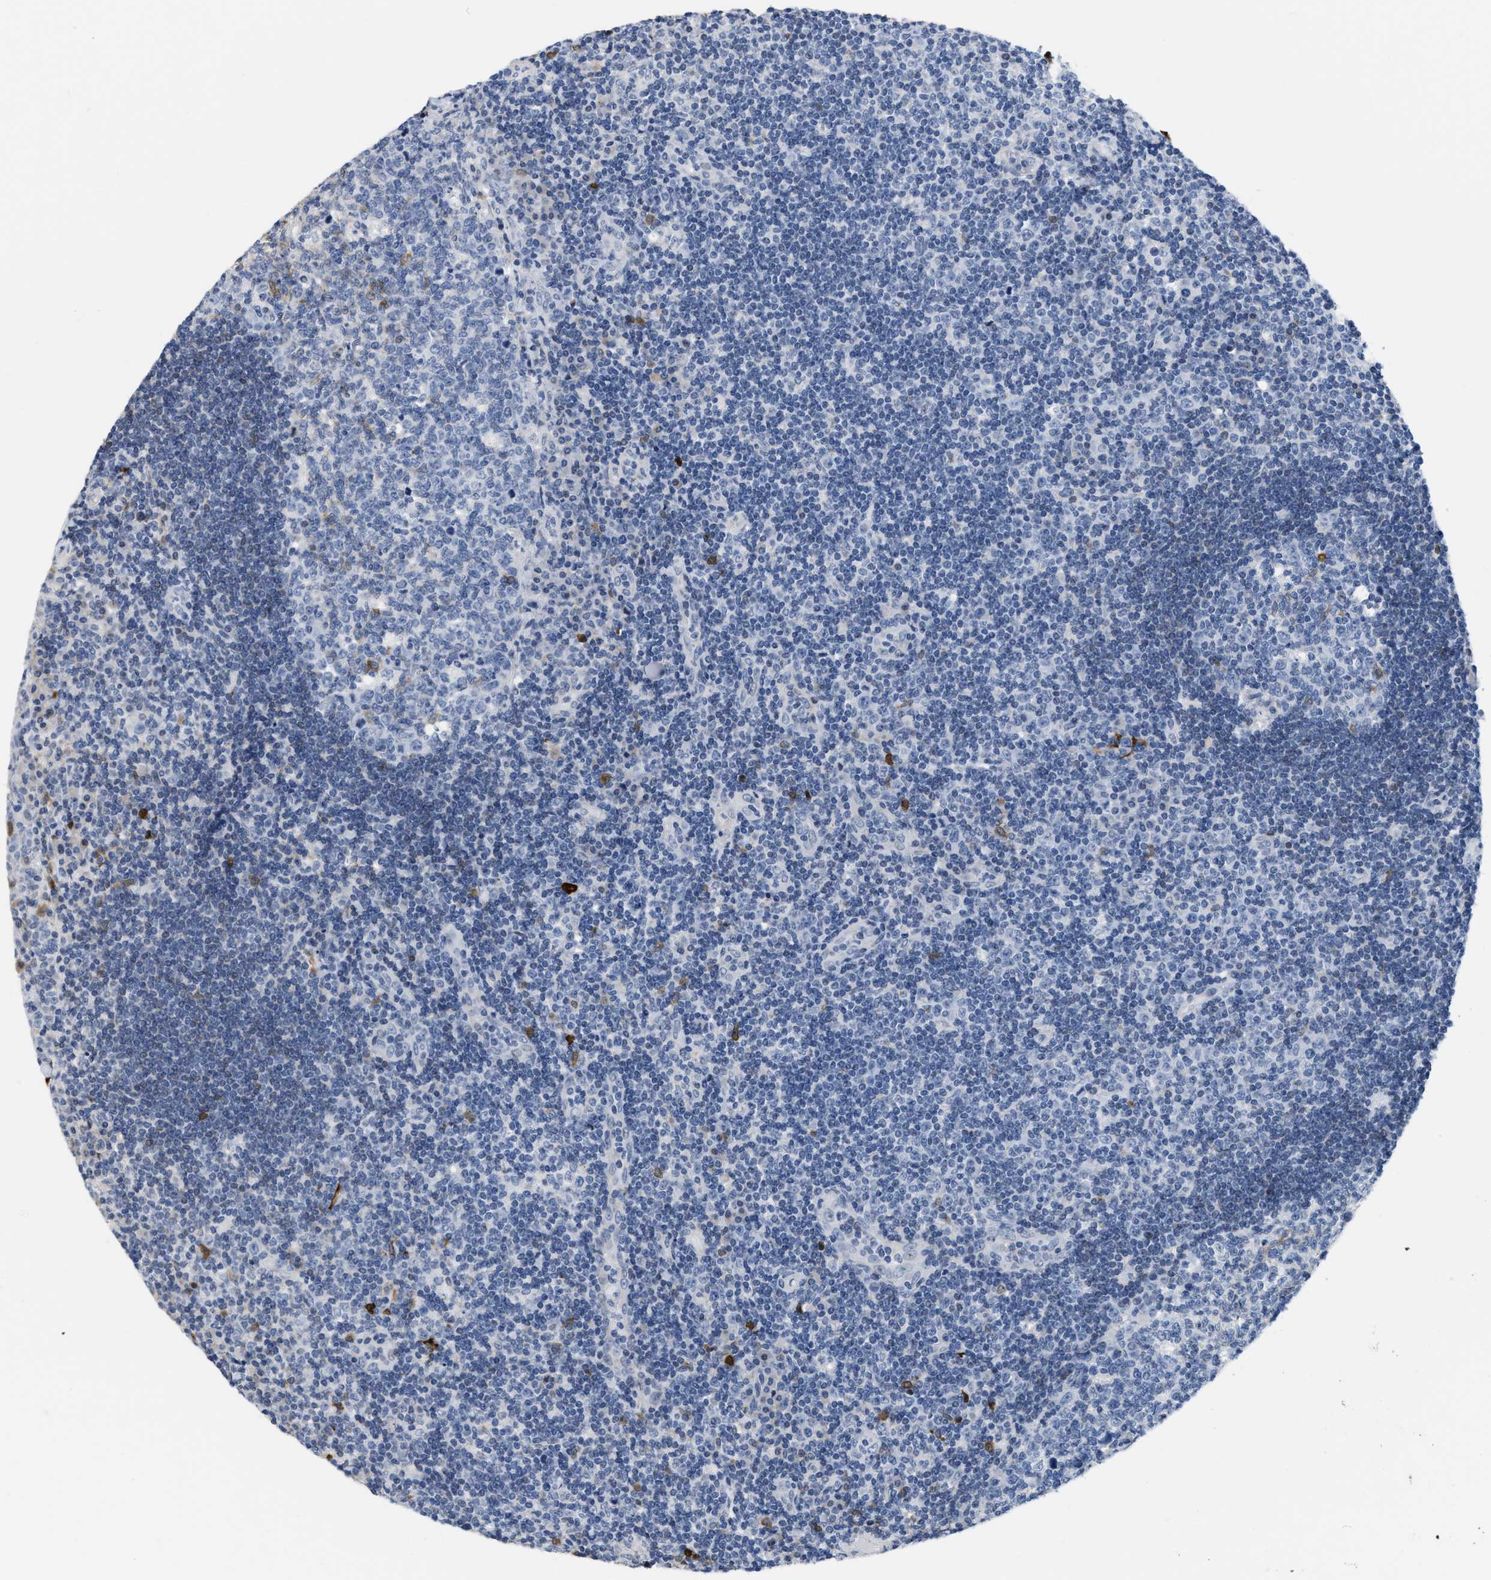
{"staining": {"intensity": "negative", "quantity": "none", "location": "none"}, "tissue": "tonsil", "cell_type": "Germinal center cells", "image_type": "normal", "snomed": [{"axis": "morphology", "description": "Normal tissue, NOS"}, {"axis": "topography", "description": "Tonsil"}], "caption": "DAB immunohistochemical staining of unremarkable human tonsil reveals no significant staining in germinal center cells. (DAB IHC, high magnification).", "gene": "CRYM", "patient": {"sex": "female", "age": 40}}